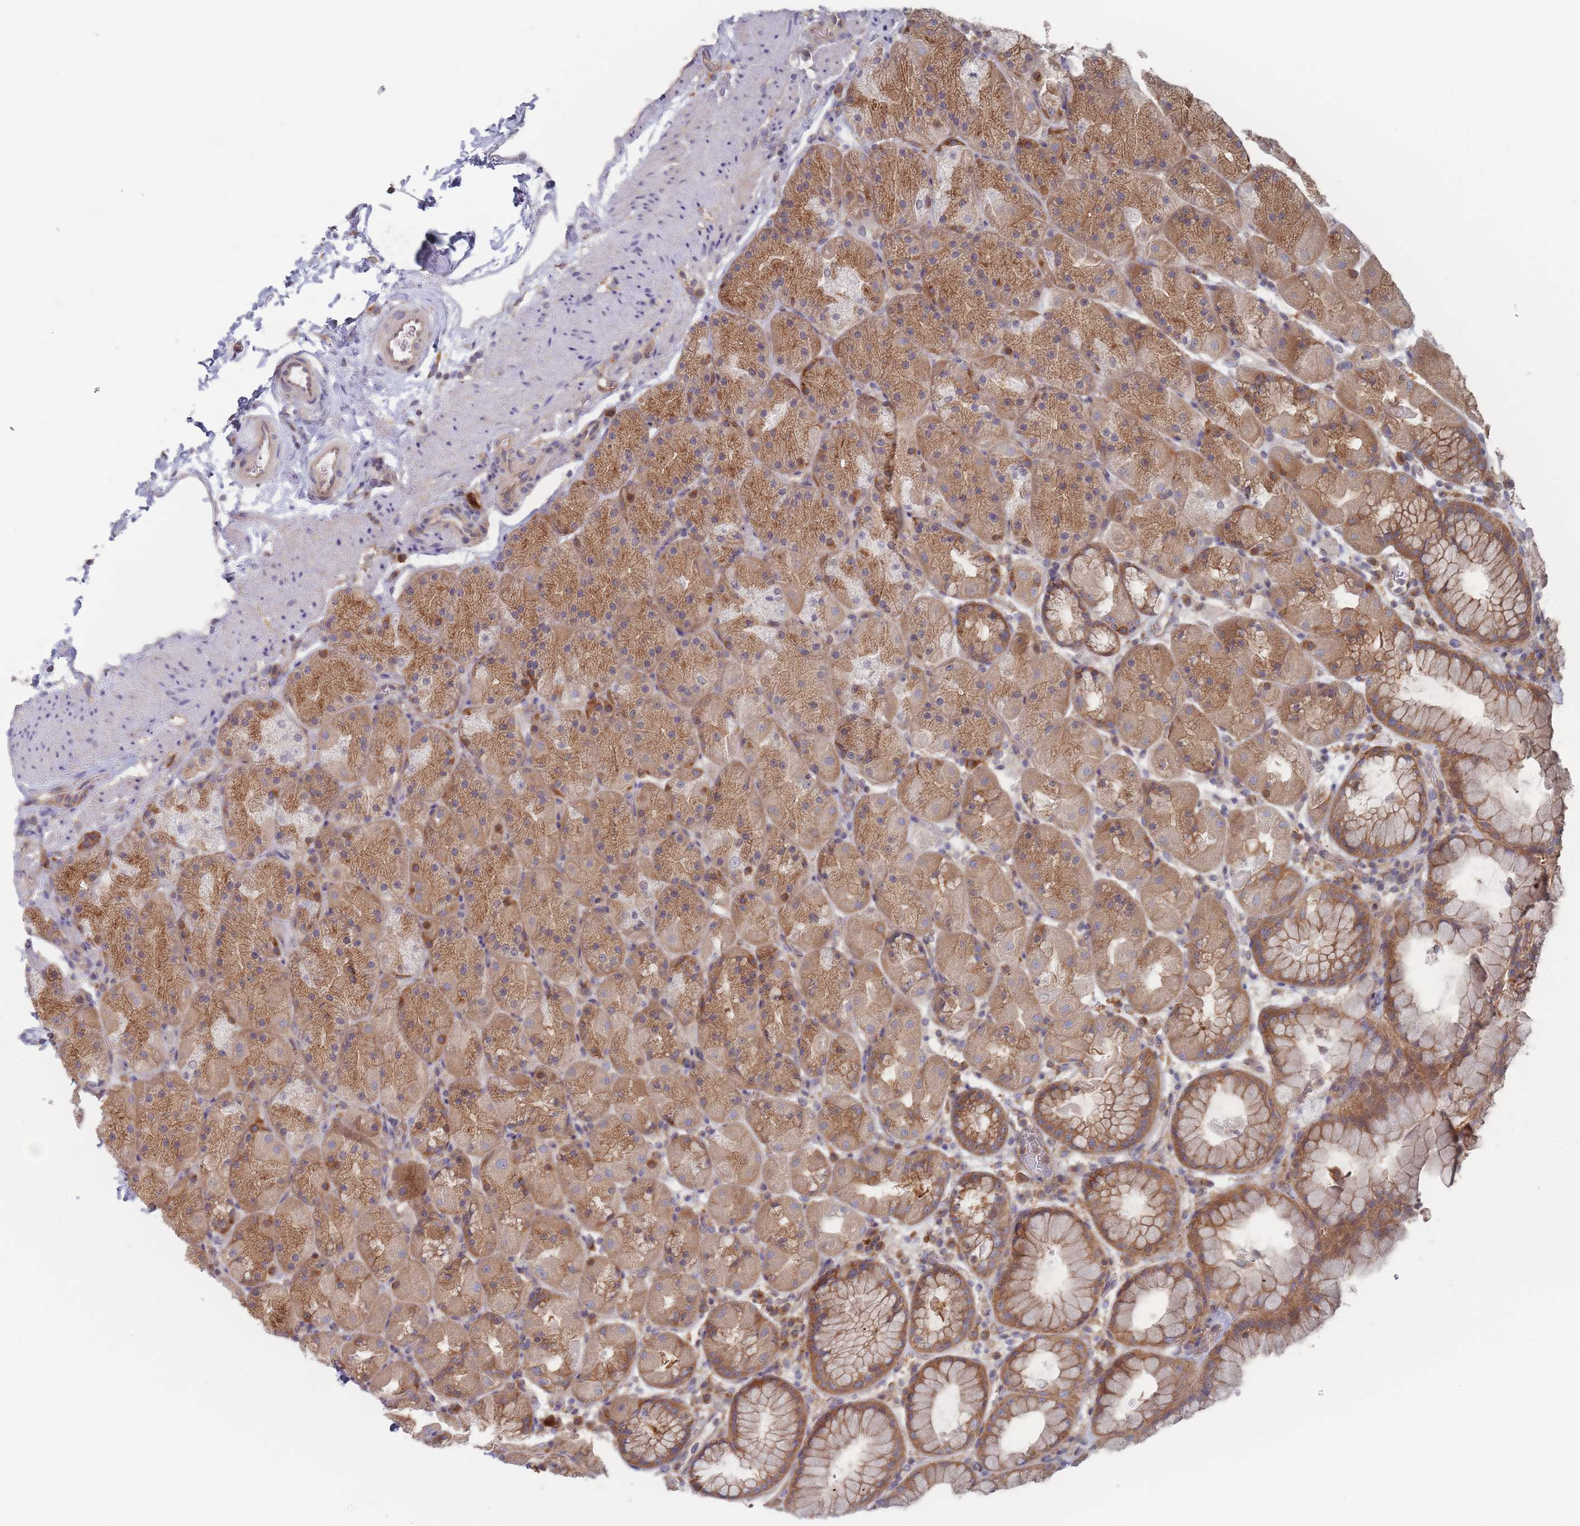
{"staining": {"intensity": "moderate", "quantity": ">75%", "location": "cytoplasmic/membranous"}, "tissue": "stomach", "cell_type": "Glandular cells", "image_type": "normal", "snomed": [{"axis": "morphology", "description": "Normal tissue, NOS"}, {"axis": "topography", "description": "Stomach, upper"}, {"axis": "topography", "description": "Stomach, lower"}], "caption": "A high-resolution photomicrograph shows immunohistochemistry staining of benign stomach, which displays moderate cytoplasmic/membranous expression in about >75% of glandular cells.", "gene": "EFCC1", "patient": {"sex": "male", "age": 67}}